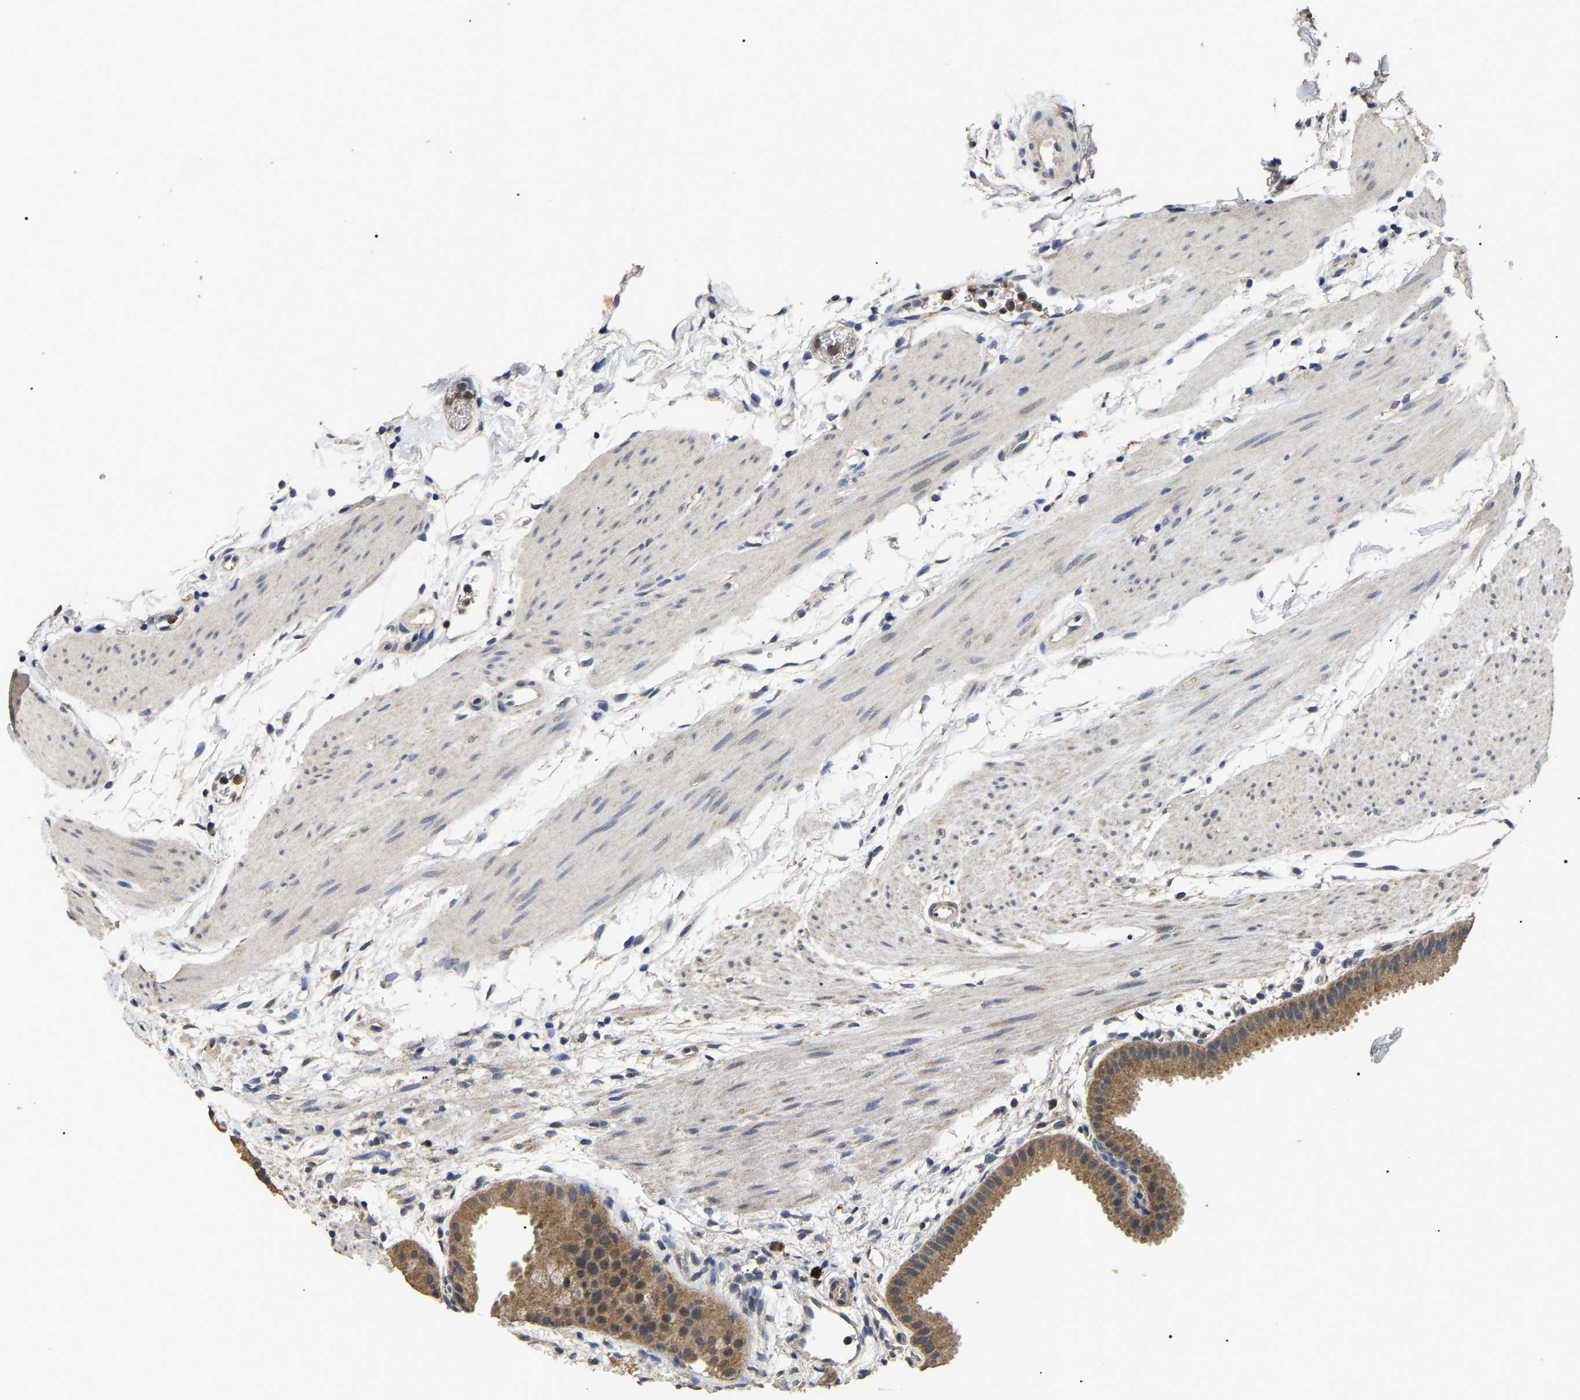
{"staining": {"intensity": "moderate", "quantity": "<25%", "location": "cytoplasmic/membranous"}, "tissue": "gallbladder", "cell_type": "Glandular cells", "image_type": "normal", "snomed": [{"axis": "morphology", "description": "Normal tissue, NOS"}, {"axis": "topography", "description": "Gallbladder"}], "caption": "Protein staining of benign gallbladder reveals moderate cytoplasmic/membranous staining in approximately <25% of glandular cells. The staining was performed using DAB, with brown indicating positive protein expression. Nuclei are stained blue with hematoxylin.", "gene": "PSMD8", "patient": {"sex": "female", "age": 64}}